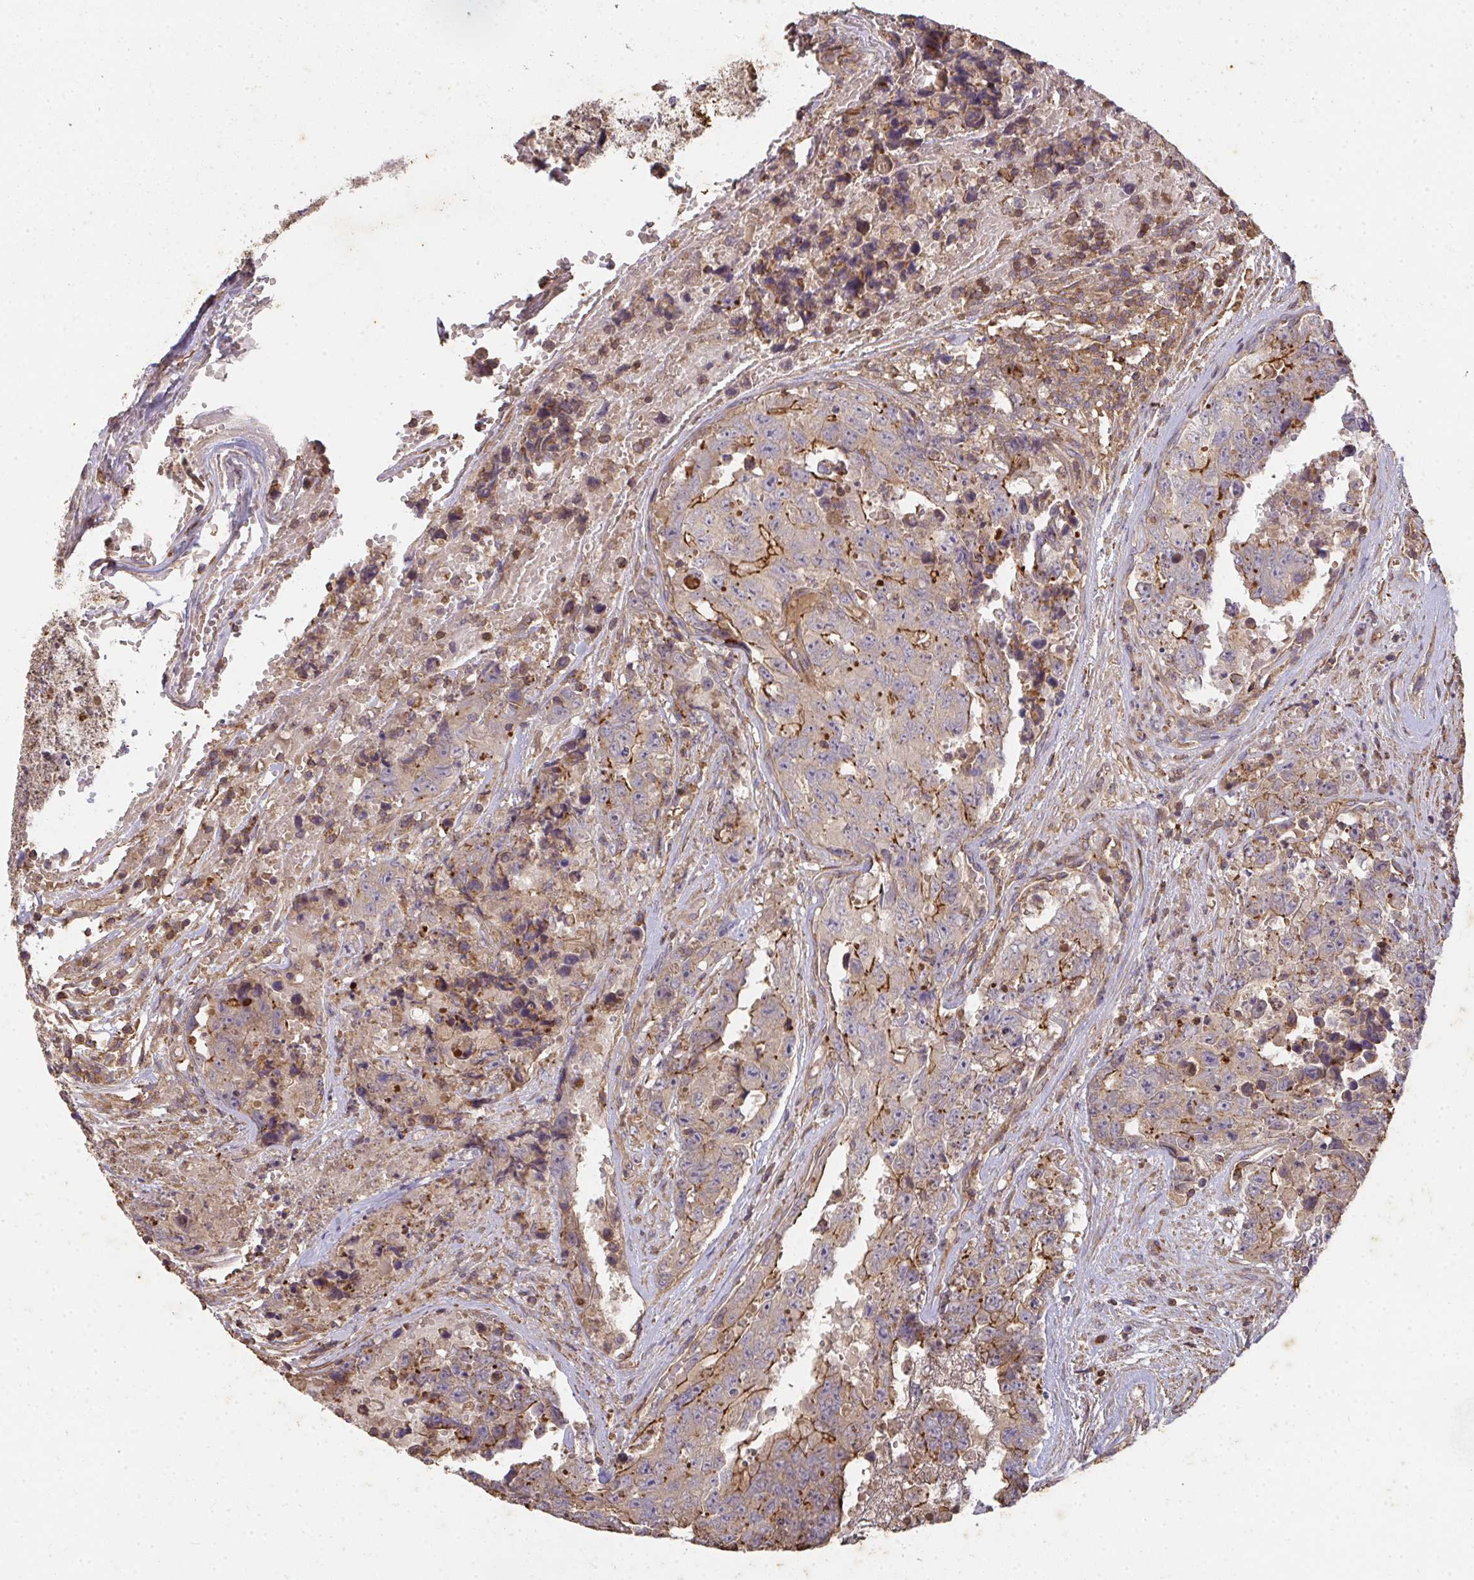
{"staining": {"intensity": "moderate", "quantity": ">75%", "location": "cytoplasmic/membranous"}, "tissue": "testis cancer", "cell_type": "Tumor cells", "image_type": "cancer", "snomed": [{"axis": "morphology", "description": "Normal tissue, NOS"}, {"axis": "morphology", "description": "Carcinoma, Embryonal, NOS"}, {"axis": "topography", "description": "Testis"}, {"axis": "topography", "description": "Epididymis"}], "caption": "IHC image of embryonal carcinoma (testis) stained for a protein (brown), which shows medium levels of moderate cytoplasmic/membranous staining in approximately >75% of tumor cells.", "gene": "TNMD", "patient": {"sex": "male", "age": 25}}